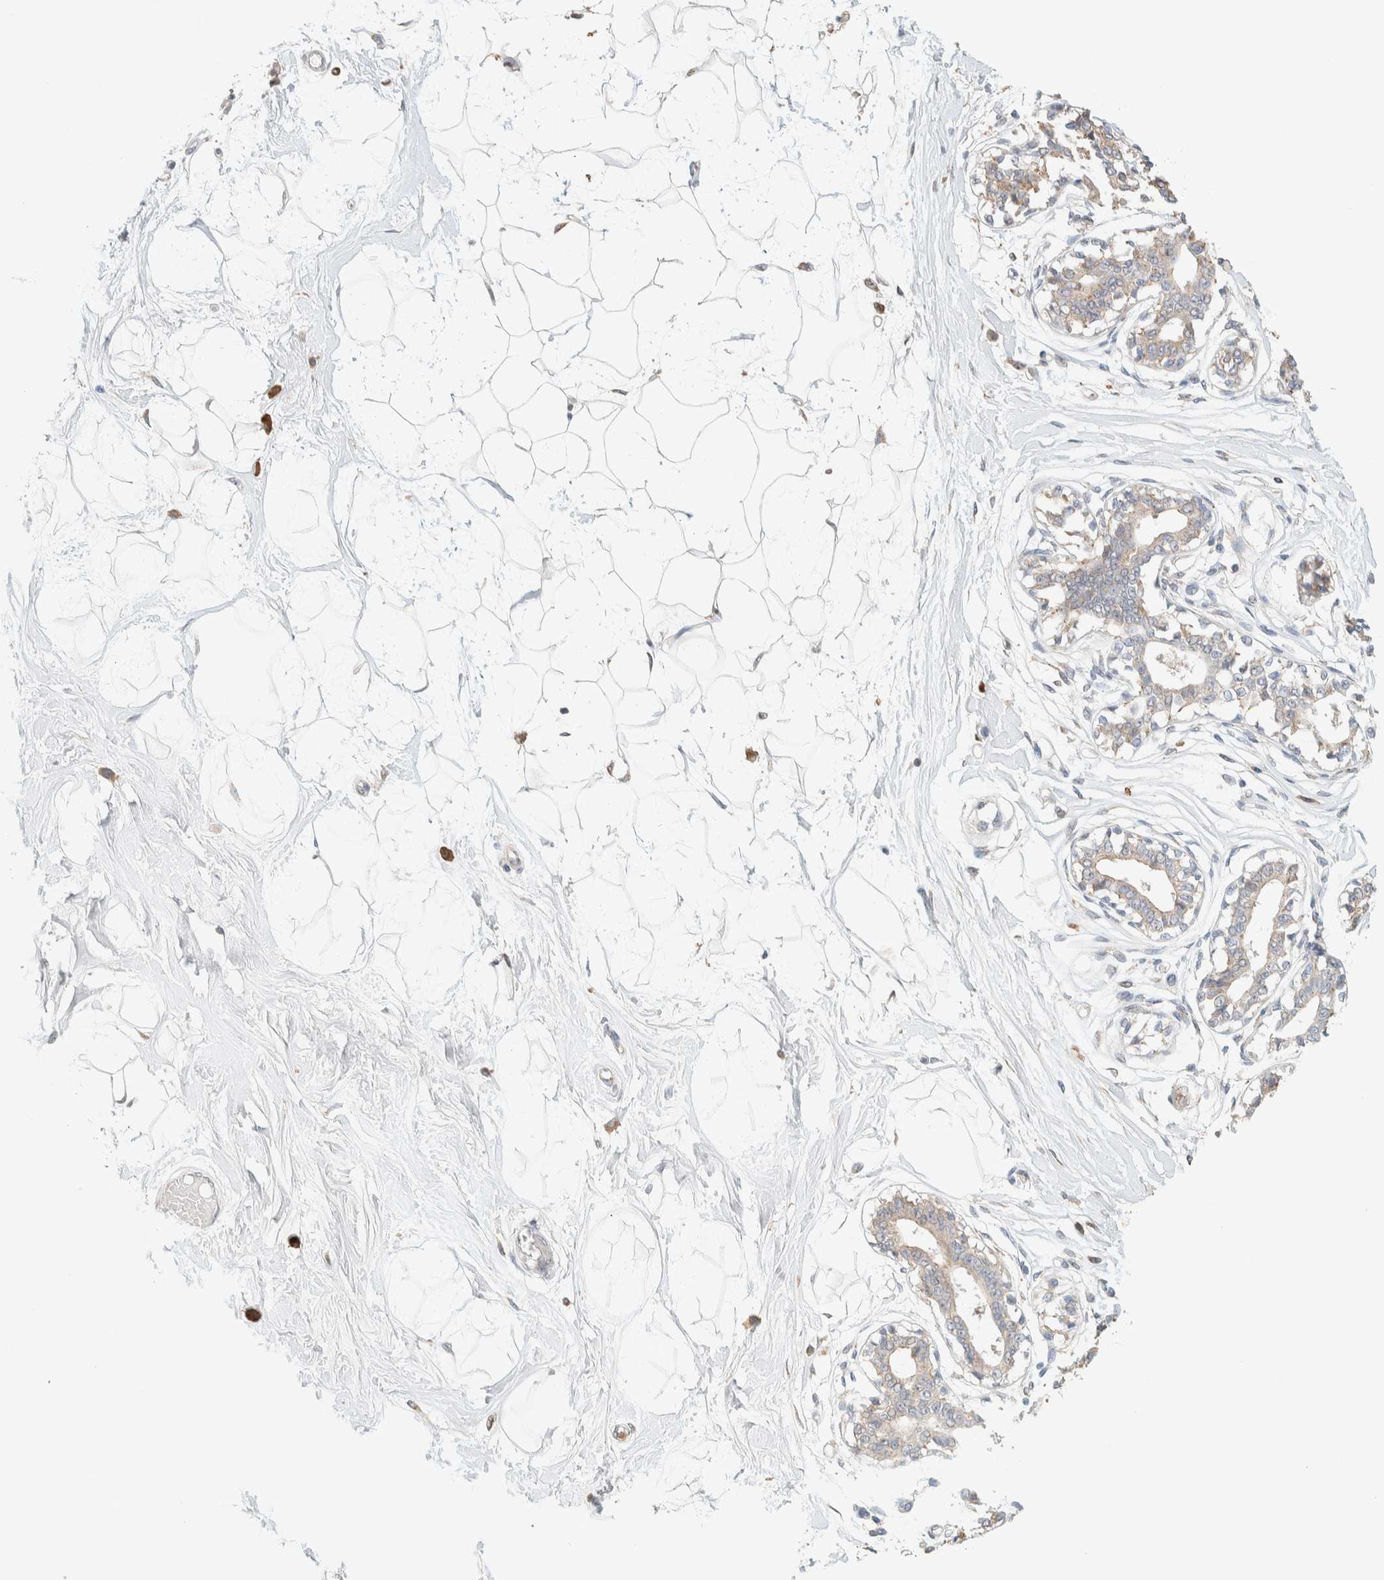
{"staining": {"intensity": "negative", "quantity": "none", "location": "none"}, "tissue": "breast", "cell_type": "Adipocytes", "image_type": "normal", "snomed": [{"axis": "morphology", "description": "Normal tissue, NOS"}, {"axis": "topography", "description": "Breast"}], "caption": "Immunohistochemistry (IHC) of normal breast displays no expression in adipocytes.", "gene": "TTC3", "patient": {"sex": "female", "age": 45}}